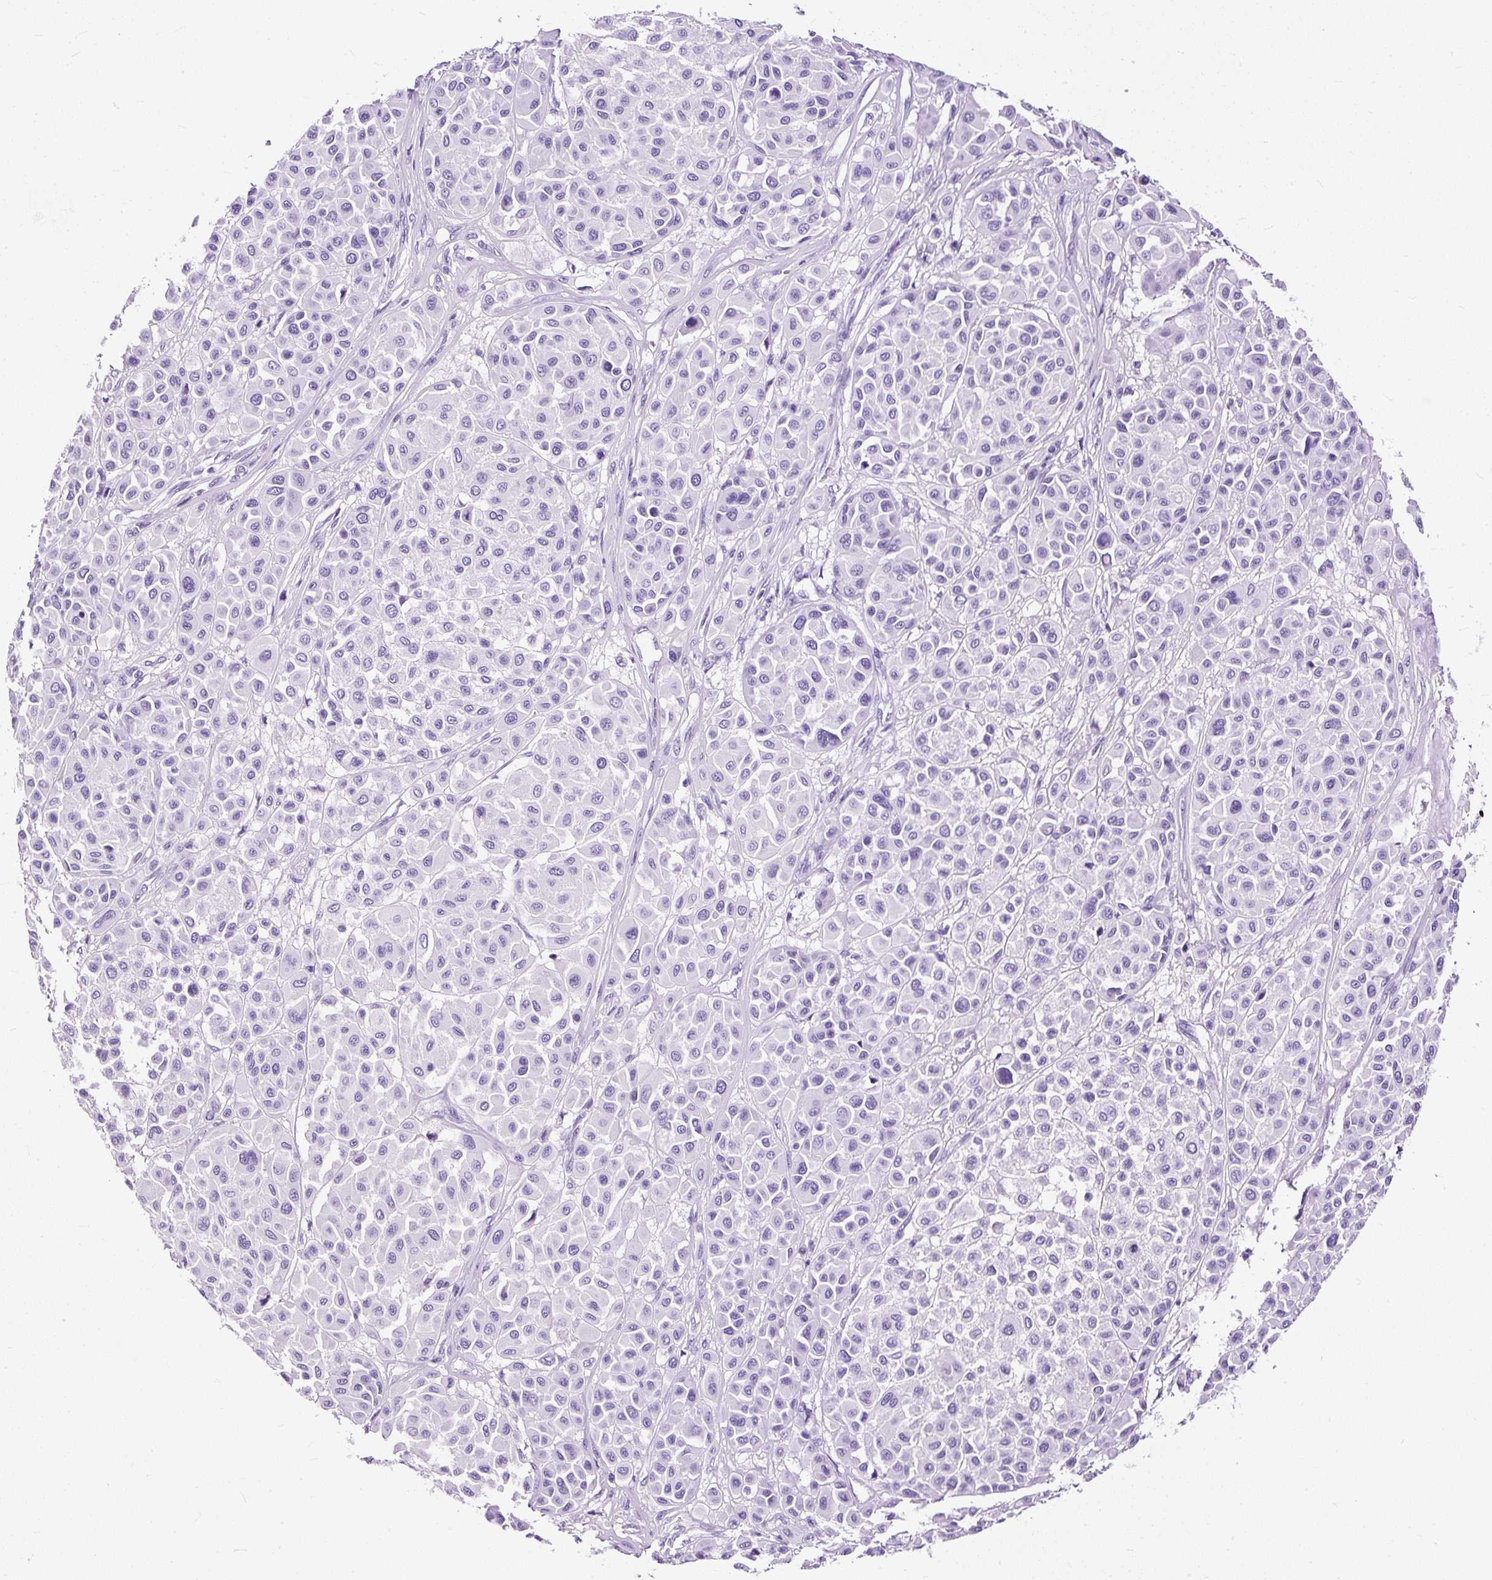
{"staining": {"intensity": "negative", "quantity": "none", "location": "none"}, "tissue": "melanoma", "cell_type": "Tumor cells", "image_type": "cancer", "snomed": [{"axis": "morphology", "description": "Malignant melanoma, Metastatic site"}, {"axis": "topography", "description": "Soft tissue"}], "caption": "Immunohistochemical staining of human malignant melanoma (metastatic site) displays no significant positivity in tumor cells.", "gene": "NTS", "patient": {"sex": "male", "age": 41}}